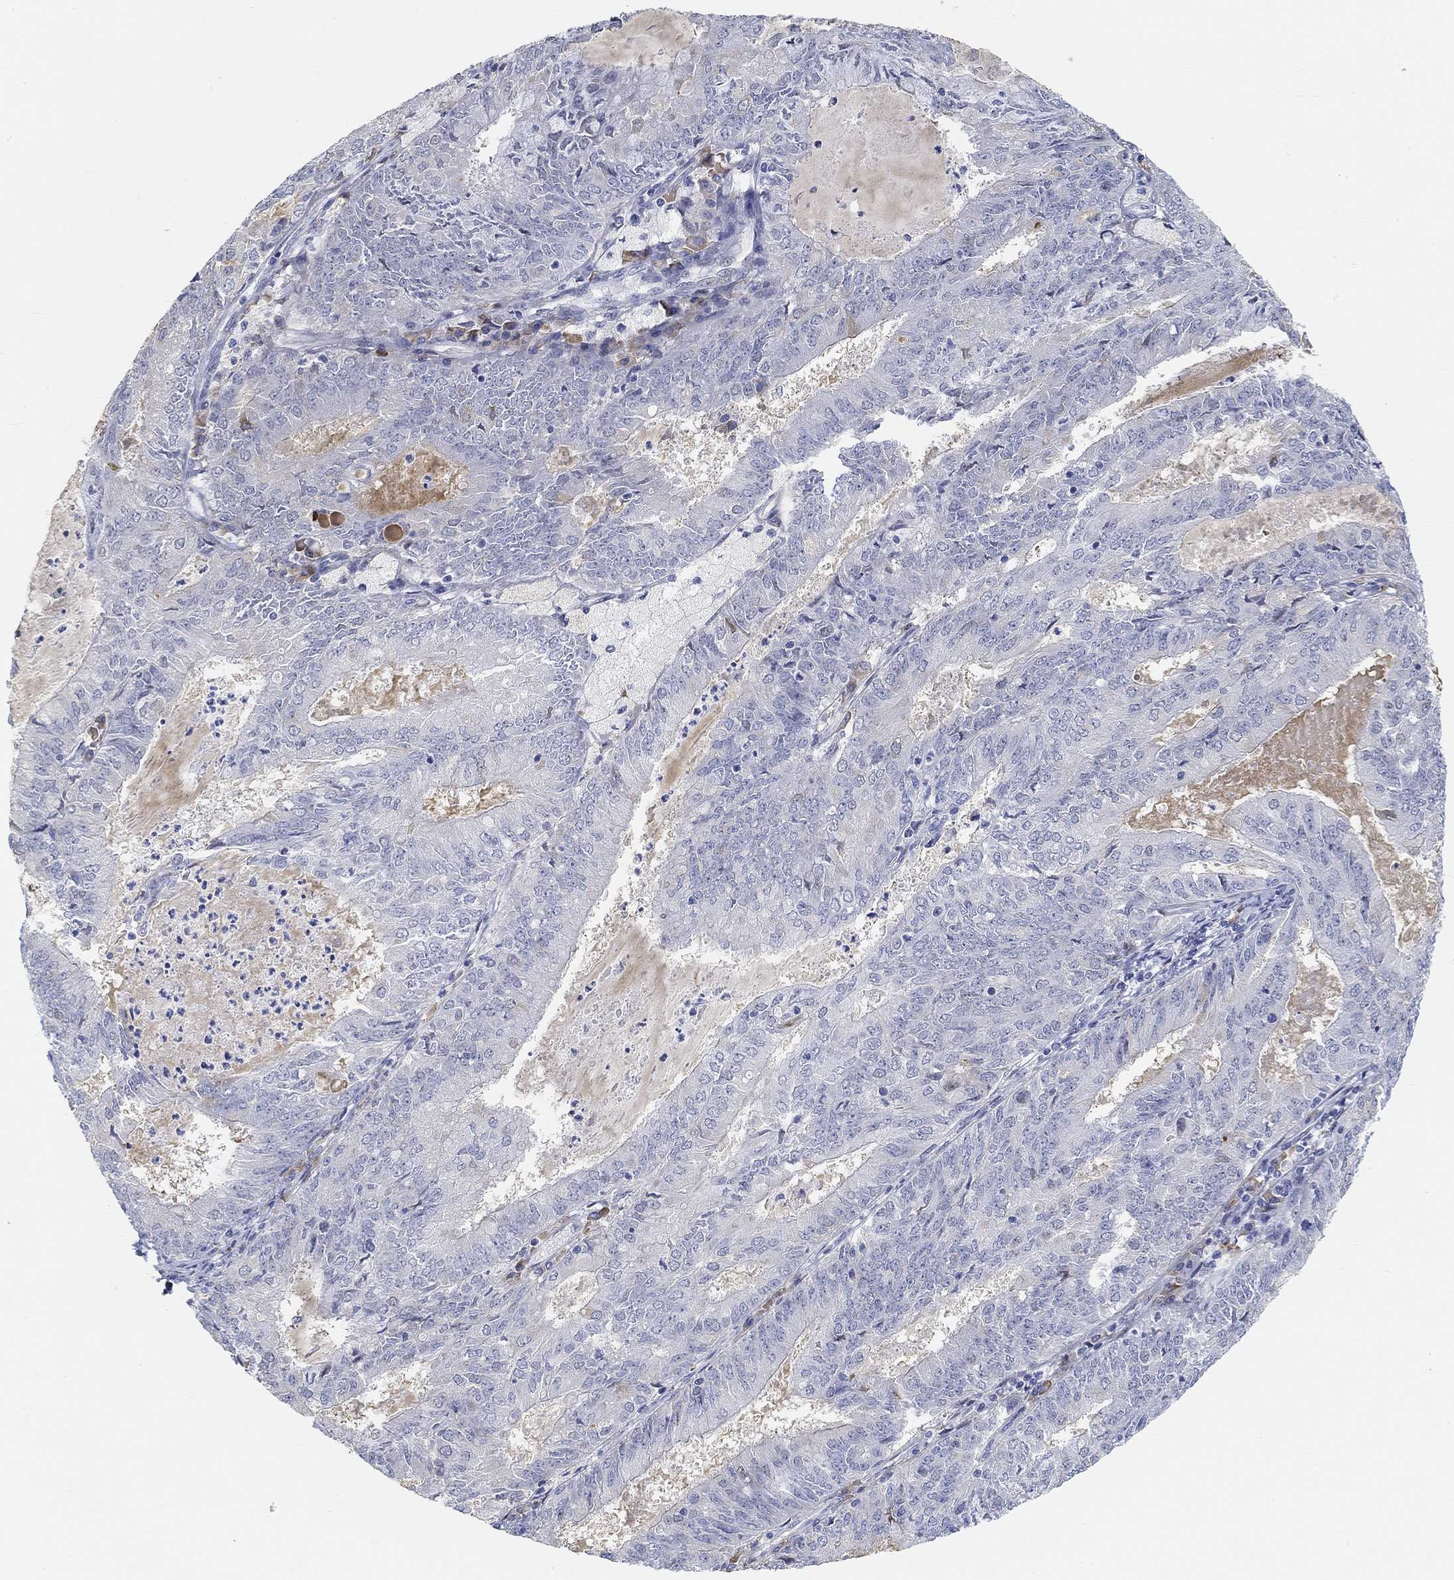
{"staining": {"intensity": "negative", "quantity": "none", "location": "none"}, "tissue": "endometrial cancer", "cell_type": "Tumor cells", "image_type": "cancer", "snomed": [{"axis": "morphology", "description": "Adenocarcinoma, NOS"}, {"axis": "topography", "description": "Endometrium"}], "caption": "The IHC histopathology image has no significant staining in tumor cells of endometrial cancer tissue.", "gene": "SNTG2", "patient": {"sex": "female", "age": 57}}